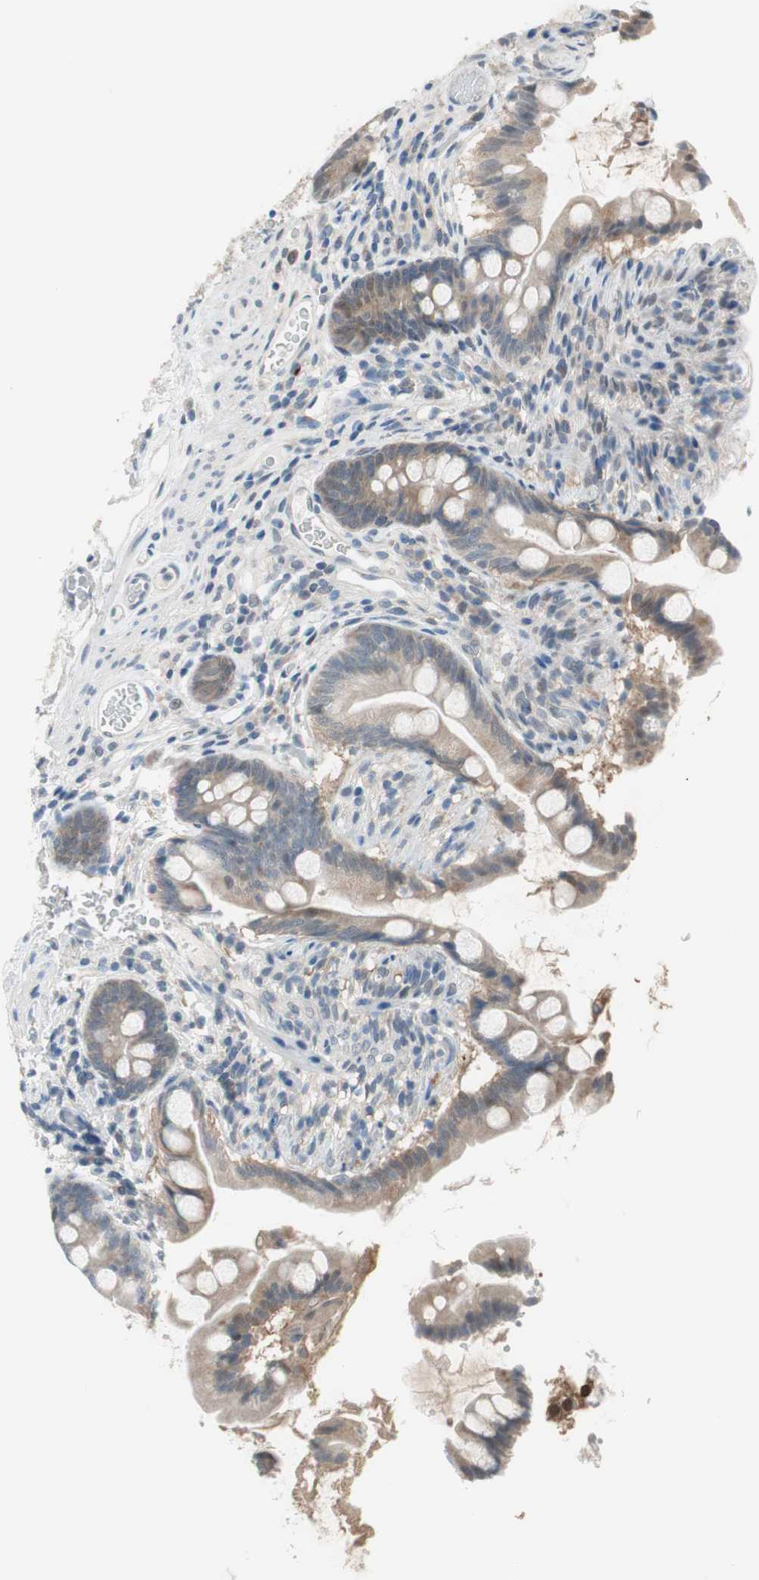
{"staining": {"intensity": "weak", "quantity": "25%-75%", "location": "cytoplasmic/membranous"}, "tissue": "small intestine", "cell_type": "Glandular cells", "image_type": "normal", "snomed": [{"axis": "morphology", "description": "Normal tissue, NOS"}, {"axis": "topography", "description": "Small intestine"}], "caption": "About 25%-75% of glandular cells in unremarkable human small intestine display weak cytoplasmic/membranous protein positivity as visualized by brown immunohistochemical staining.", "gene": "GRHL1", "patient": {"sex": "female", "age": 56}}